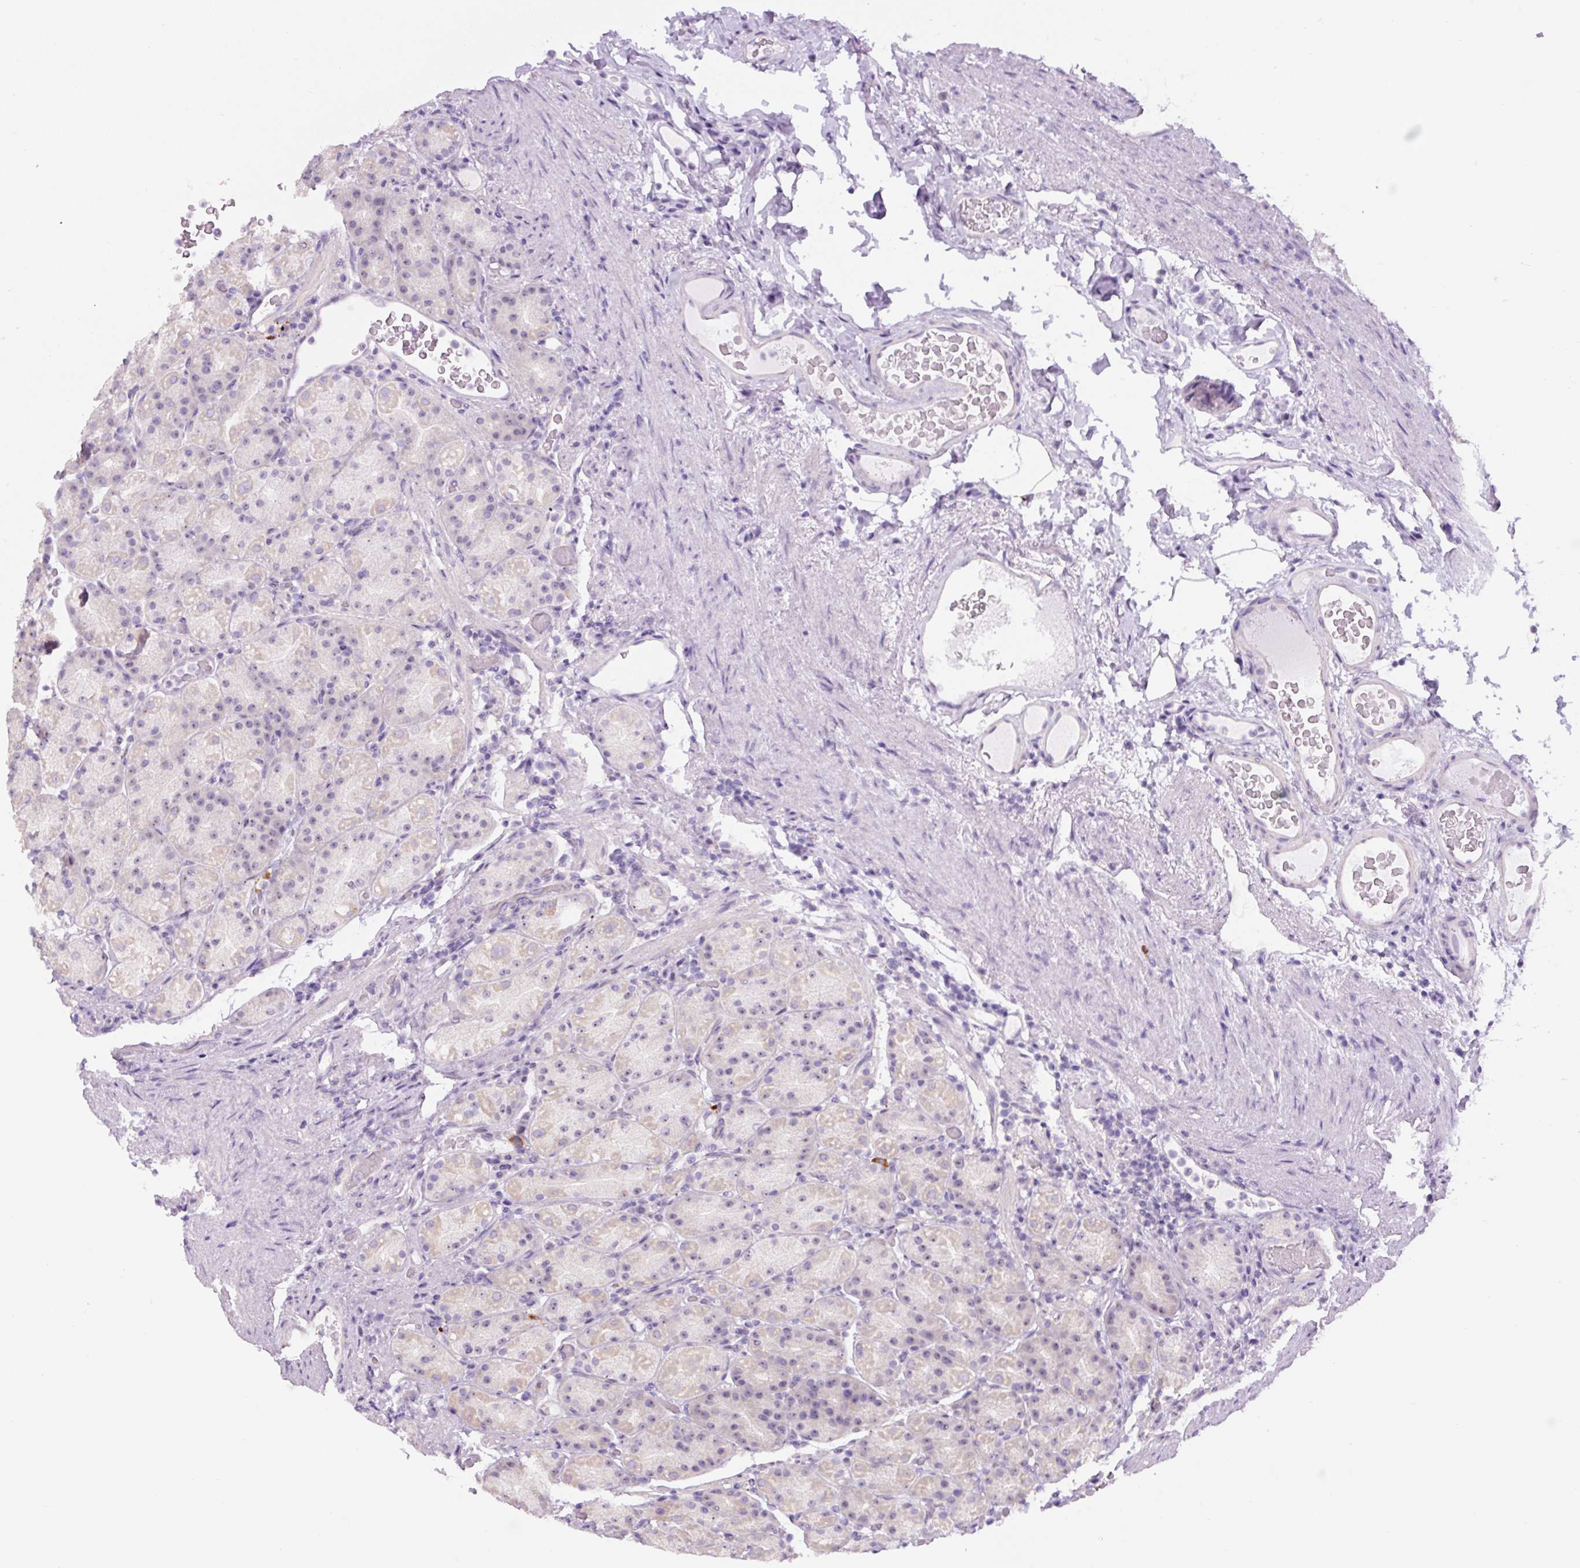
{"staining": {"intensity": "negative", "quantity": "none", "location": "none"}, "tissue": "stomach", "cell_type": "Glandular cells", "image_type": "normal", "snomed": [{"axis": "morphology", "description": "Normal tissue, NOS"}, {"axis": "topography", "description": "Stomach, upper"}, {"axis": "topography", "description": "Stomach"}], "caption": "An immunohistochemistry image of unremarkable stomach is shown. There is no staining in glandular cells of stomach.", "gene": "TMEM151B", "patient": {"sex": "male", "age": 68}}